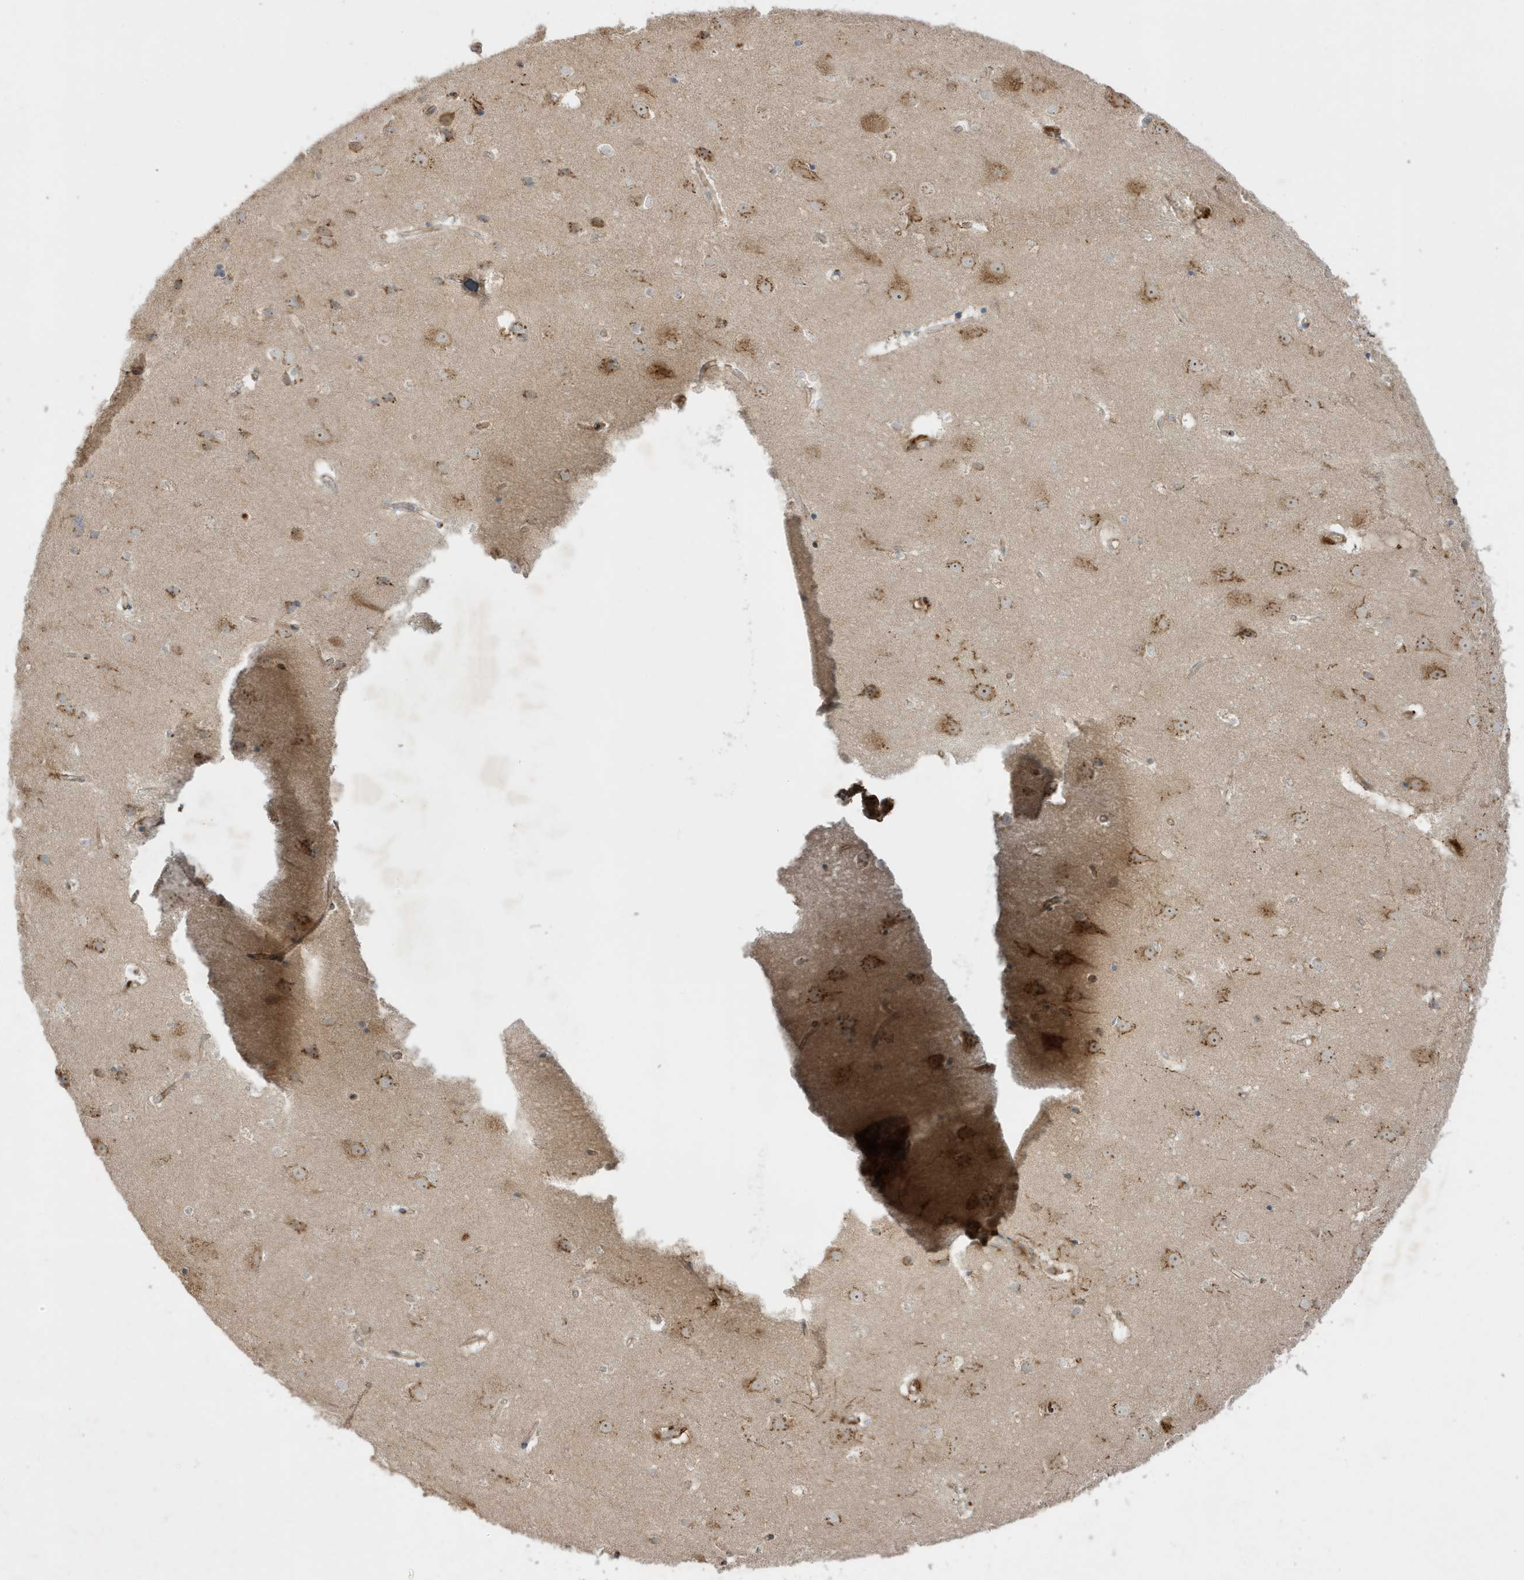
{"staining": {"intensity": "strong", "quantity": "25%-75%", "location": "cytoplasmic/membranous"}, "tissue": "cerebral cortex", "cell_type": "Endothelial cells", "image_type": "normal", "snomed": [{"axis": "morphology", "description": "Normal tissue, NOS"}, {"axis": "topography", "description": "Cerebral cortex"}], "caption": "Immunohistochemical staining of normal cerebral cortex demonstrates 25%-75% levels of strong cytoplasmic/membranous protein positivity in approximately 25%-75% of endothelial cells.", "gene": "IFT57", "patient": {"sex": "male", "age": 54}}